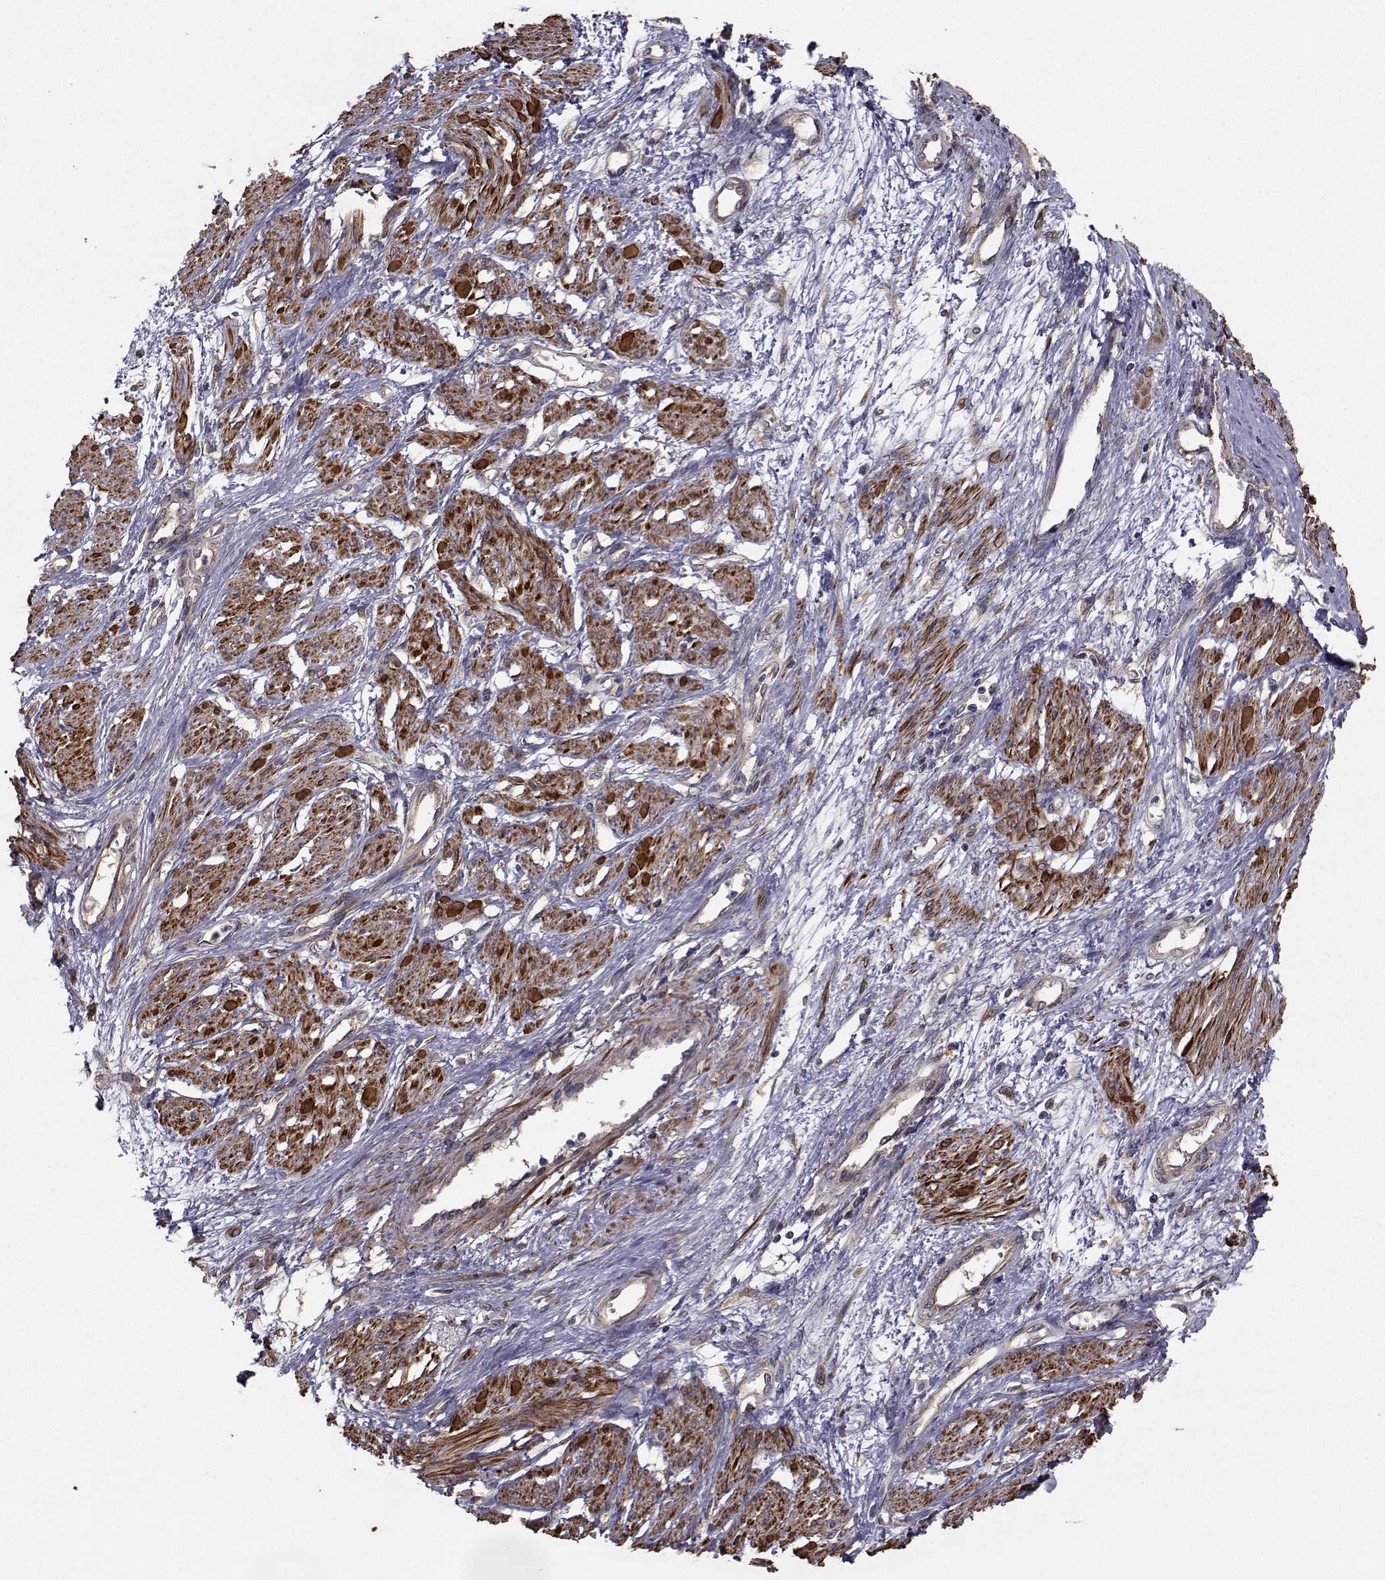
{"staining": {"intensity": "strong", "quantity": "25%-75%", "location": "cytoplasmic/membranous,nuclear"}, "tissue": "smooth muscle", "cell_type": "Smooth muscle cells", "image_type": "normal", "snomed": [{"axis": "morphology", "description": "Normal tissue, NOS"}, {"axis": "topography", "description": "Smooth muscle"}, {"axis": "topography", "description": "Uterus"}], "caption": "Immunohistochemistry (IHC) of unremarkable smooth muscle displays high levels of strong cytoplasmic/membranous,nuclear staining in about 25%-75% of smooth muscle cells.", "gene": "TRIP10", "patient": {"sex": "female", "age": 39}}